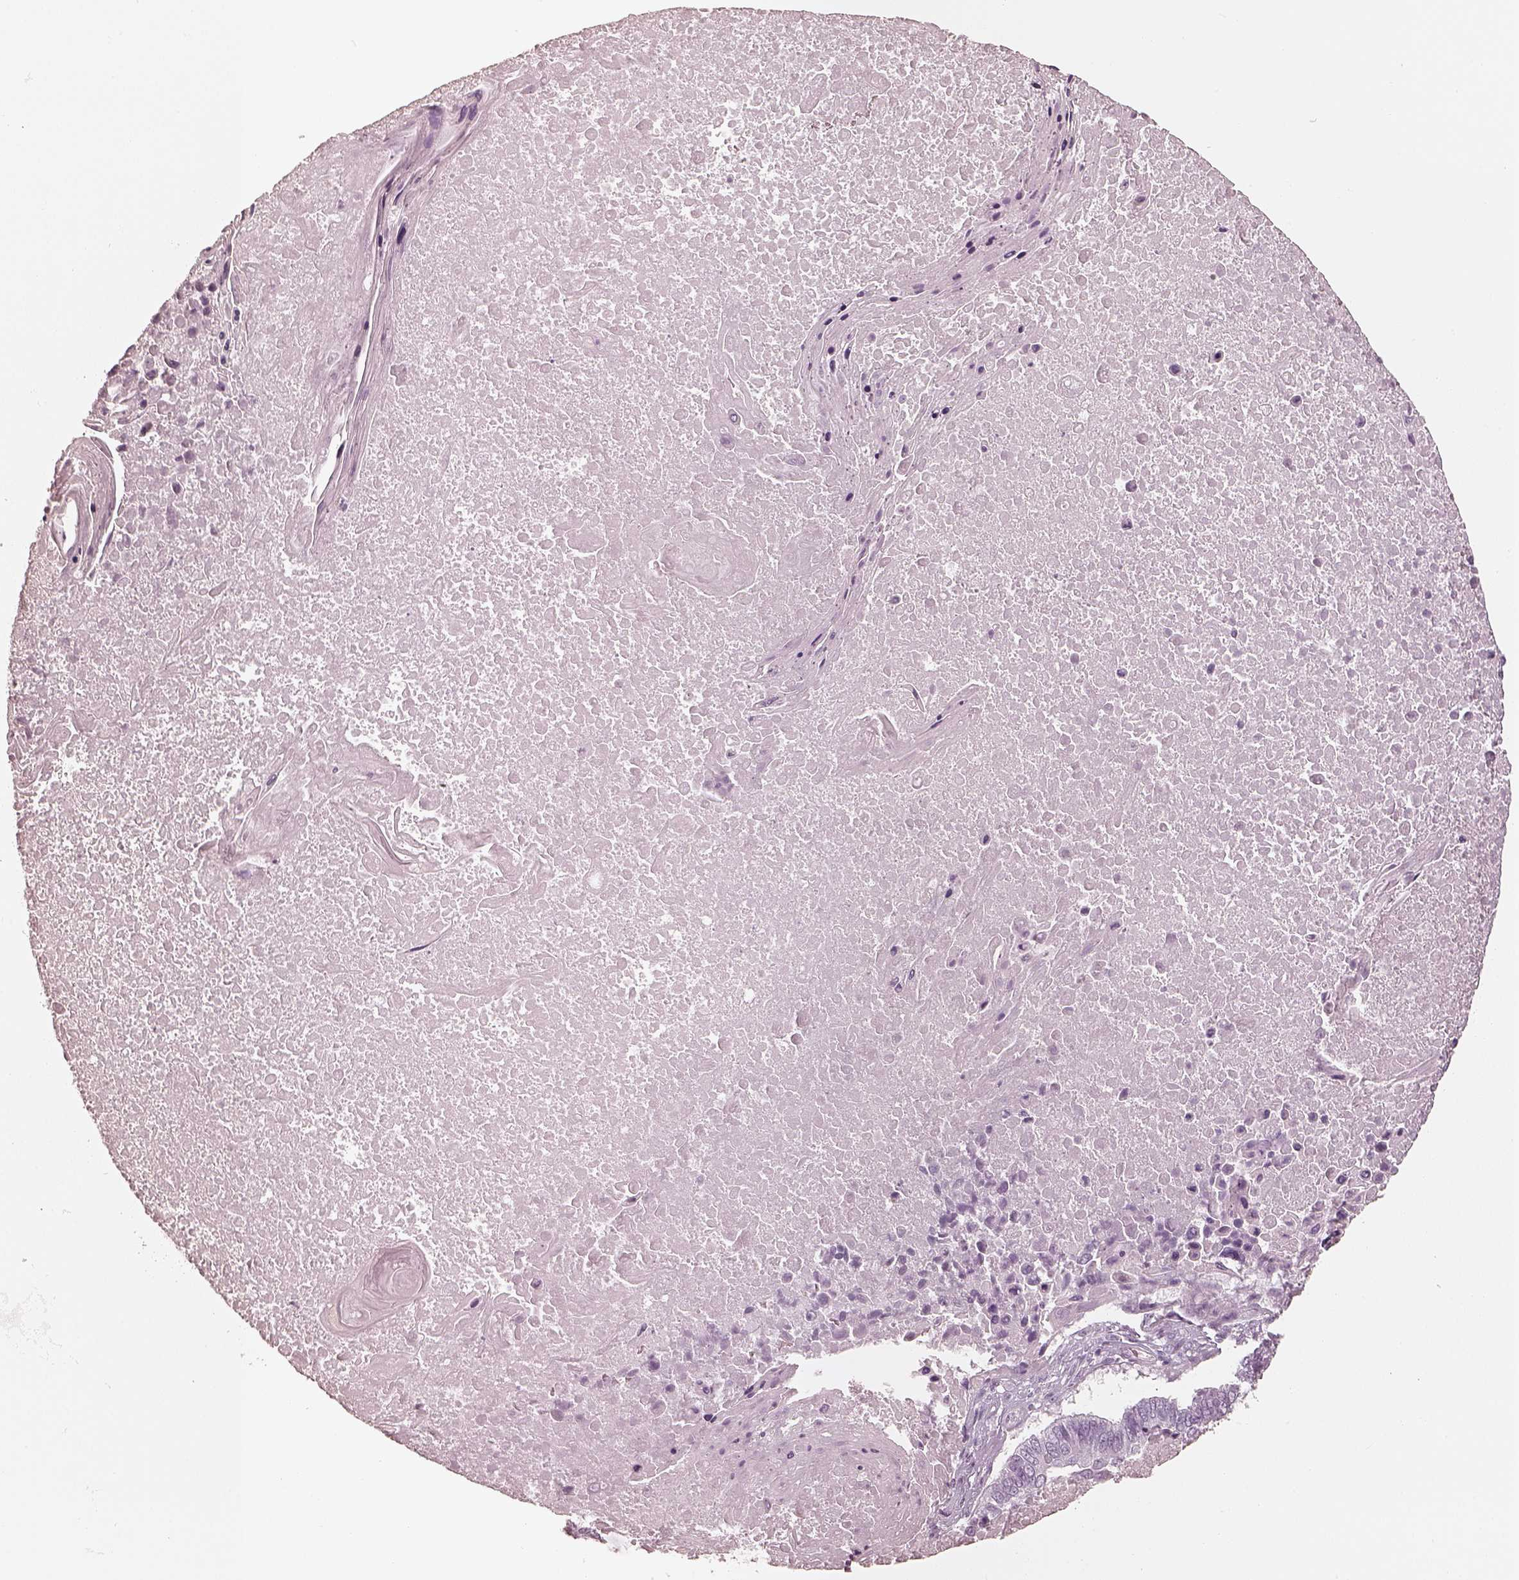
{"staining": {"intensity": "negative", "quantity": "none", "location": "none"}, "tissue": "lung cancer", "cell_type": "Tumor cells", "image_type": "cancer", "snomed": [{"axis": "morphology", "description": "Squamous cell carcinoma, NOS"}, {"axis": "topography", "description": "Lung"}], "caption": "Squamous cell carcinoma (lung) was stained to show a protein in brown. There is no significant expression in tumor cells.", "gene": "KRT72", "patient": {"sex": "male", "age": 73}}